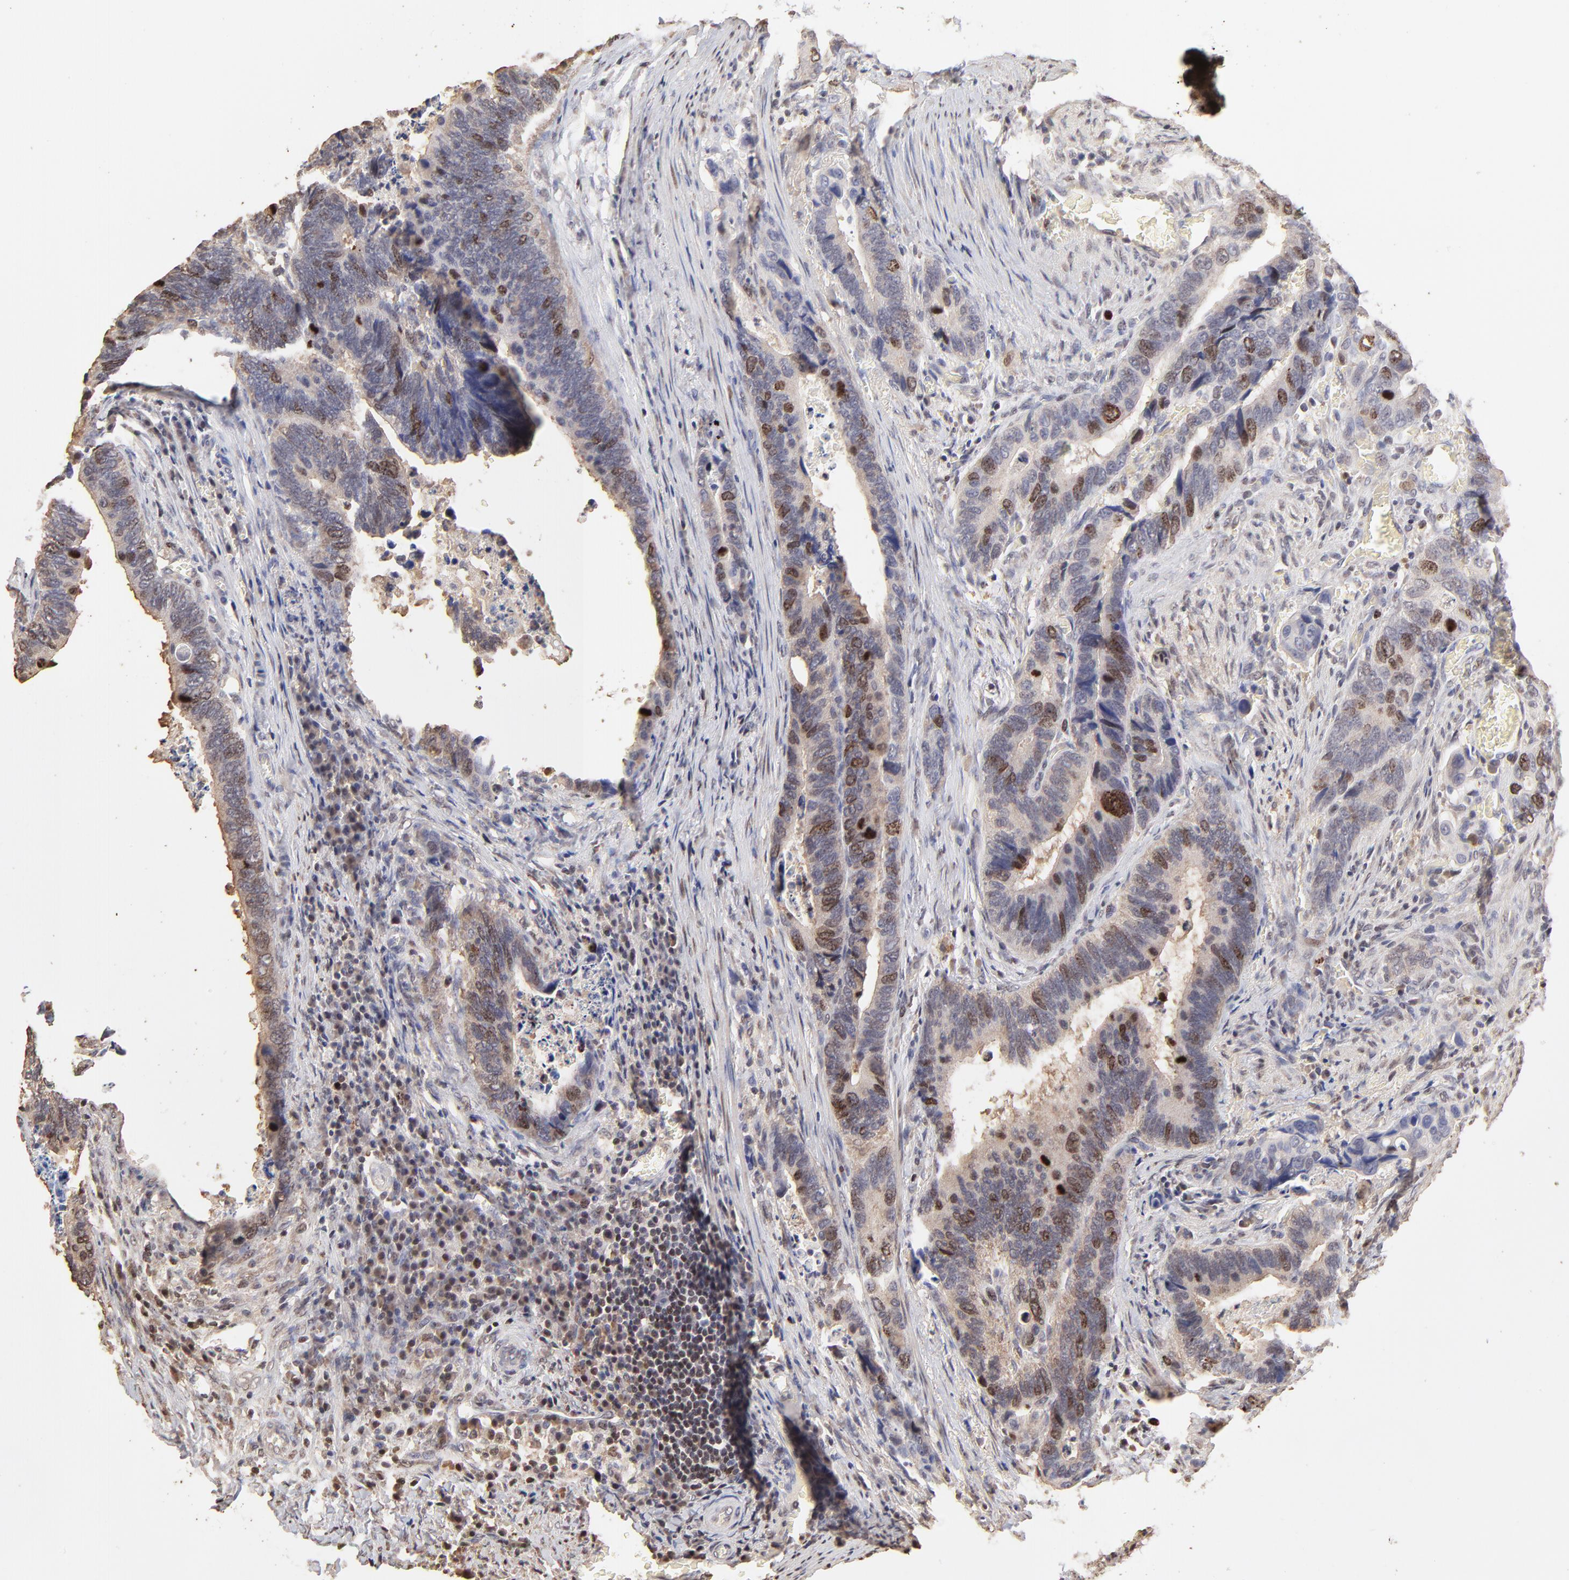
{"staining": {"intensity": "moderate", "quantity": "25%-75%", "location": "nuclear"}, "tissue": "colorectal cancer", "cell_type": "Tumor cells", "image_type": "cancer", "snomed": [{"axis": "morphology", "description": "Adenocarcinoma, NOS"}, {"axis": "topography", "description": "Colon"}], "caption": "Colorectal cancer (adenocarcinoma) tissue displays moderate nuclear positivity in about 25%-75% of tumor cells, visualized by immunohistochemistry. (IHC, brightfield microscopy, high magnification).", "gene": "BIRC5", "patient": {"sex": "male", "age": 72}}